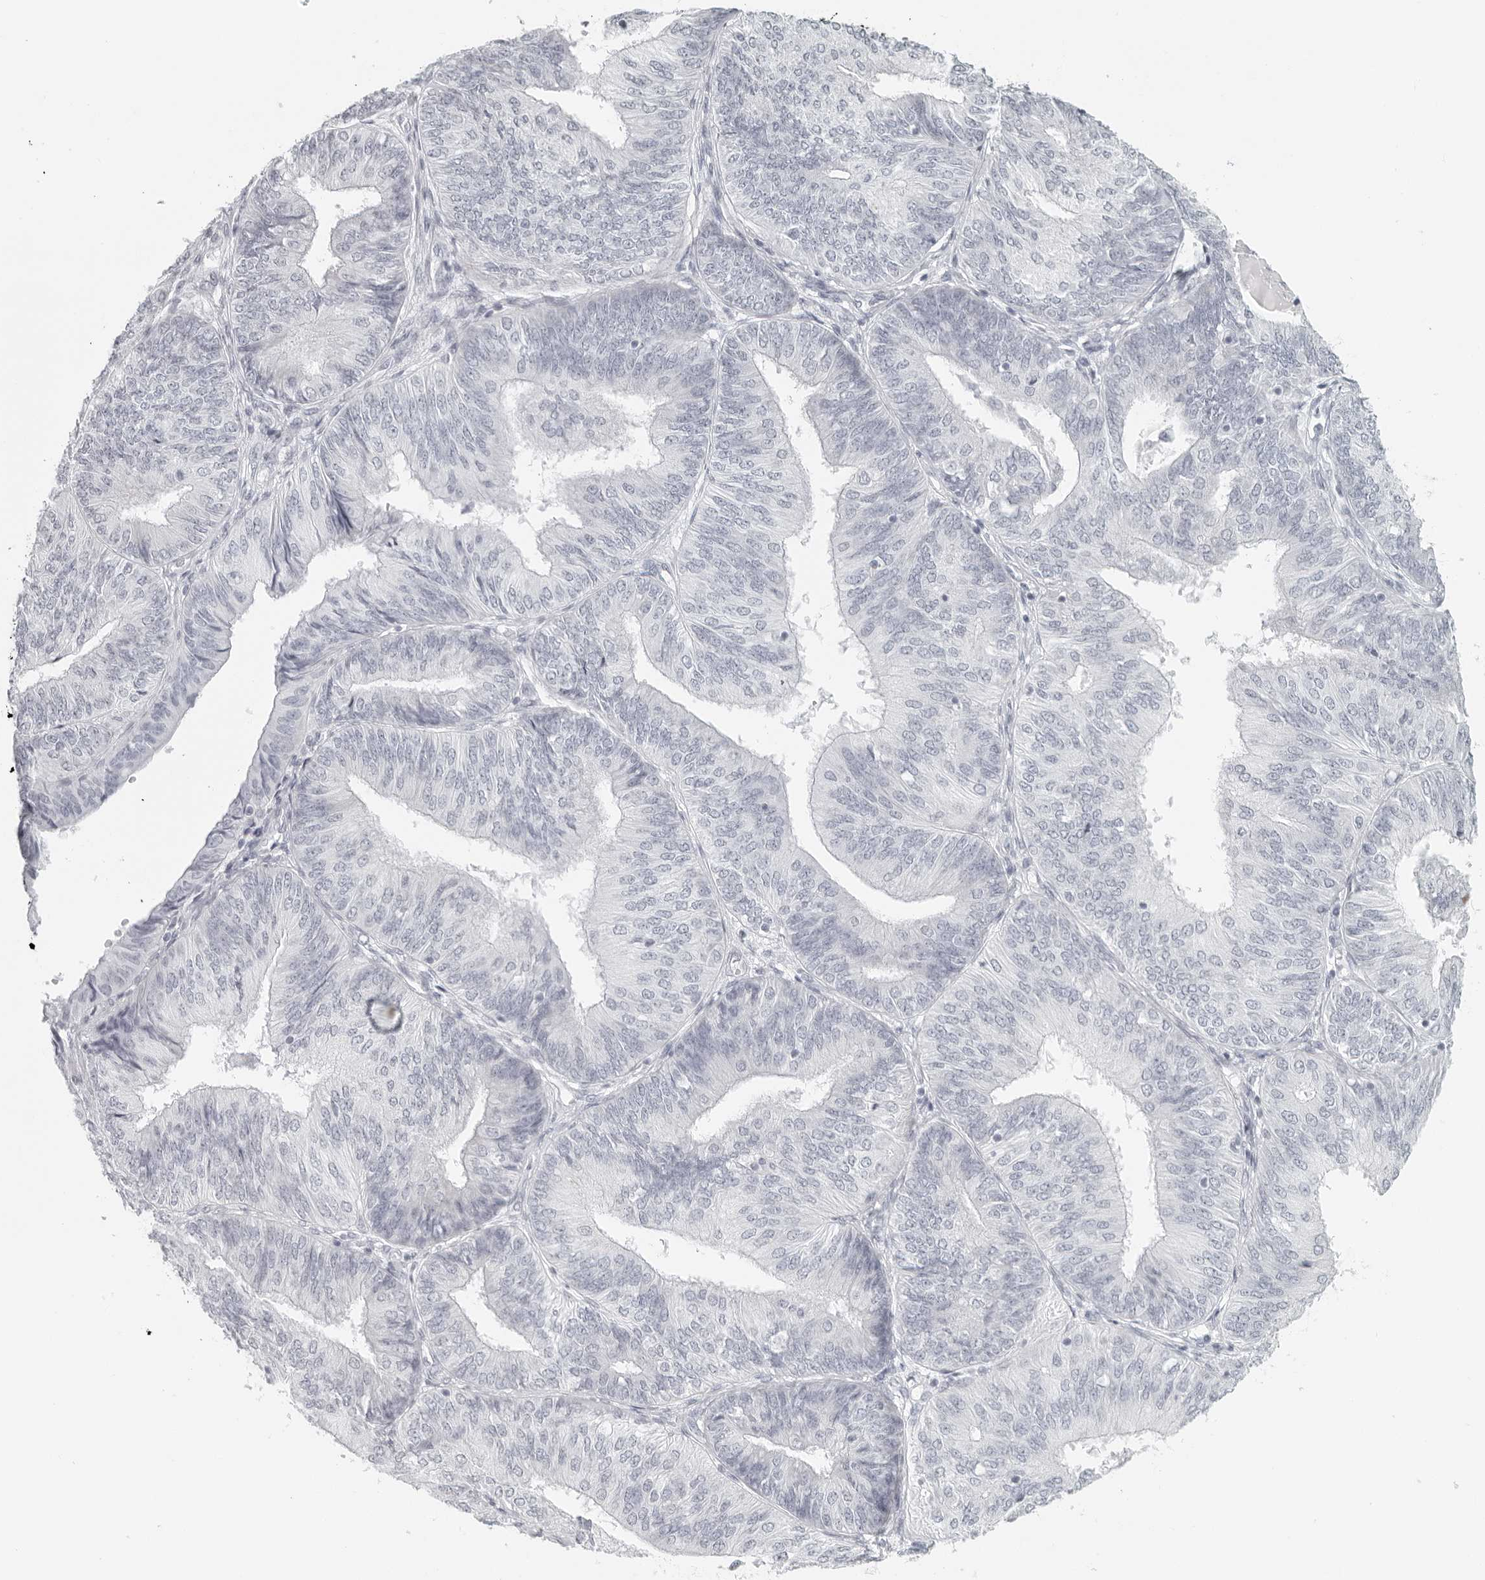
{"staining": {"intensity": "negative", "quantity": "none", "location": "none"}, "tissue": "endometrial cancer", "cell_type": "Tumor cells", "image_type": "cancer", "snomed": [{"axis": "morphology", "description": "Adenocarcinoma, NOS"}, {"axis": "topography", "description": "Endometrium"}], "caption": "Protein analysis of endometrial adenocarcinoma displays no significant expression in tumor cells.", "gene": "RPS6KC1", "patient": {"sex": "female", "age": 58}}